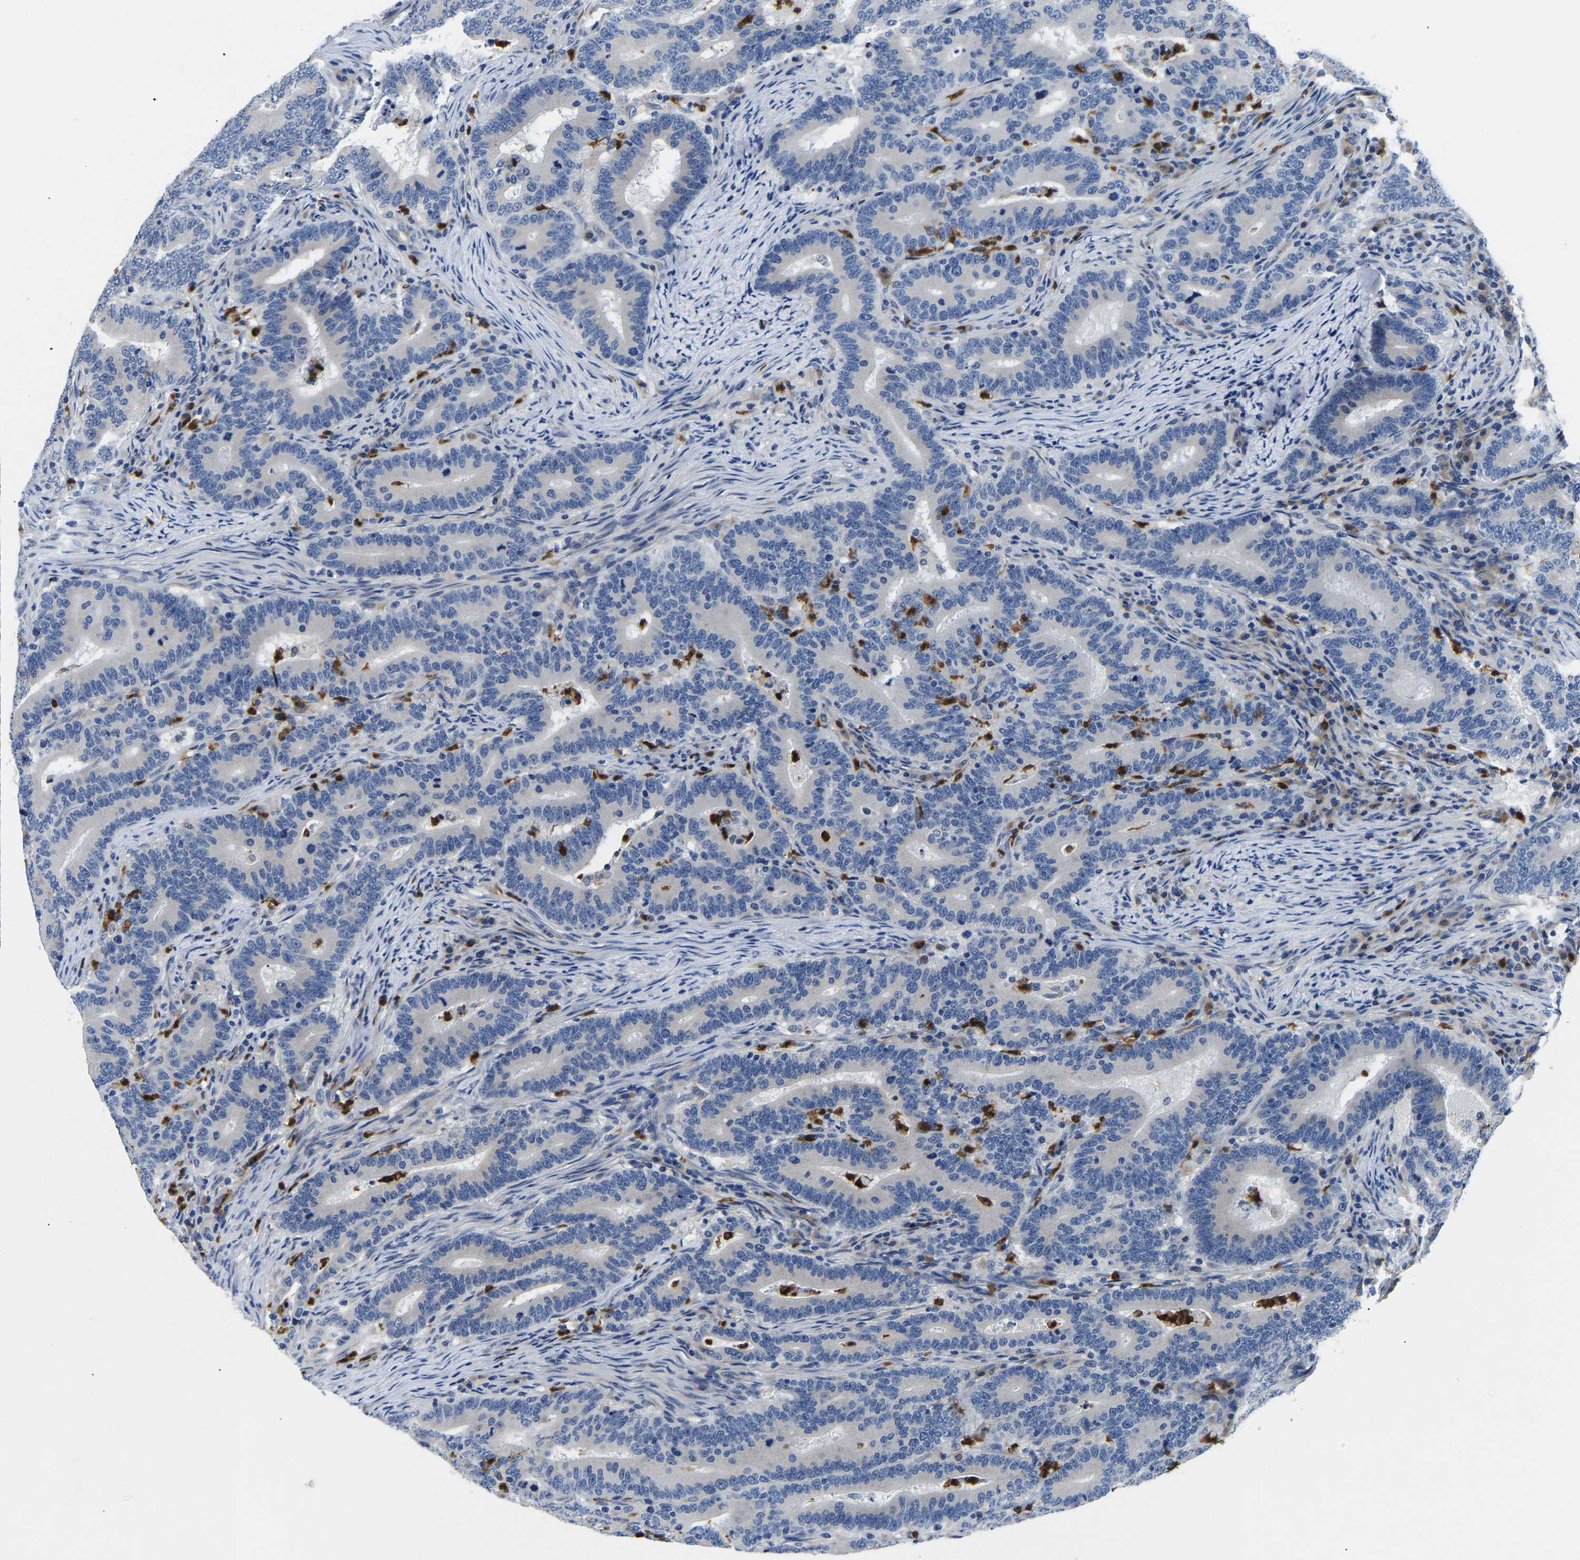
{"staining": {"intensity": "negative", "quantity": "none", "location": "none"}, "tissue": "colorectal cancer", "cell_type": "Tumor cells", "image_type": "cancer", "snomed": [{"axis": "morphology", "description": "Adenocarcinoma, NOS"}, {"axis": "topography", "description": "Colon"}], "caption": "DAB (3,3'-diaminobenzidine) immunohistochemical staining of human colorectal cancer (adenocarcinoma) shows no significant positivity in tumor cells.", "gene": "TOR1B", "patient": {"sex": "female", "age": 66}}